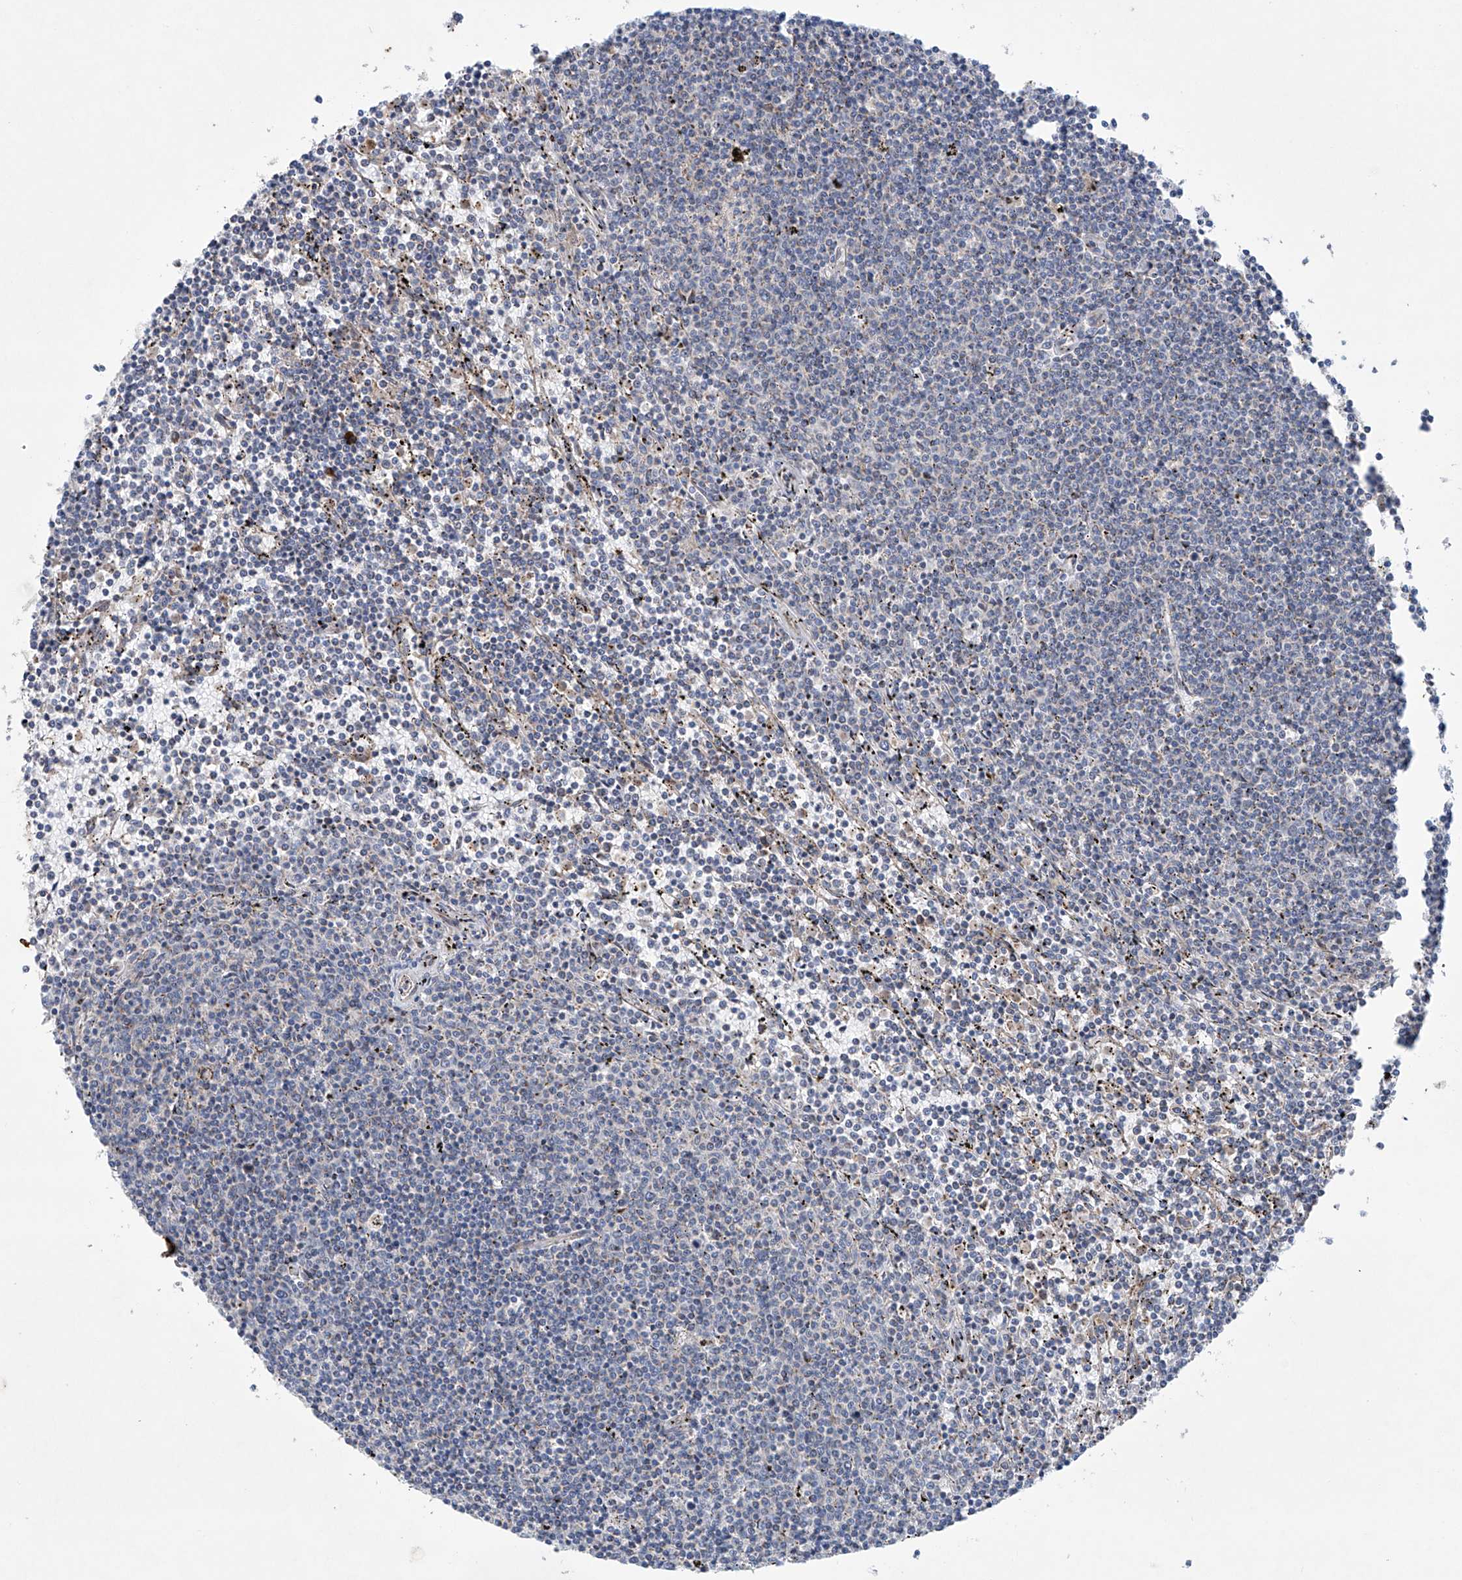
{"staining": {"intensity": "negative", "quantity": "none", "location": "none"}, "tissue": "lymphoma", "cell_type": "Tumor cells", "image_type": "cancer", "snomed": [{"axis": "morphology", "description": "Malignant lymphoma, non-Hodgkin's type, Low grade"}, {"axis": "topography", "description": "Spleen"}], "caption": "Low-grade malignant lymphoma, non-Hodgkin's type was stained to show a protein in brown. There is no significant expression in tumor cells.", "gene": "KLC4", "patient": {"sex": "female", "age": 50}}